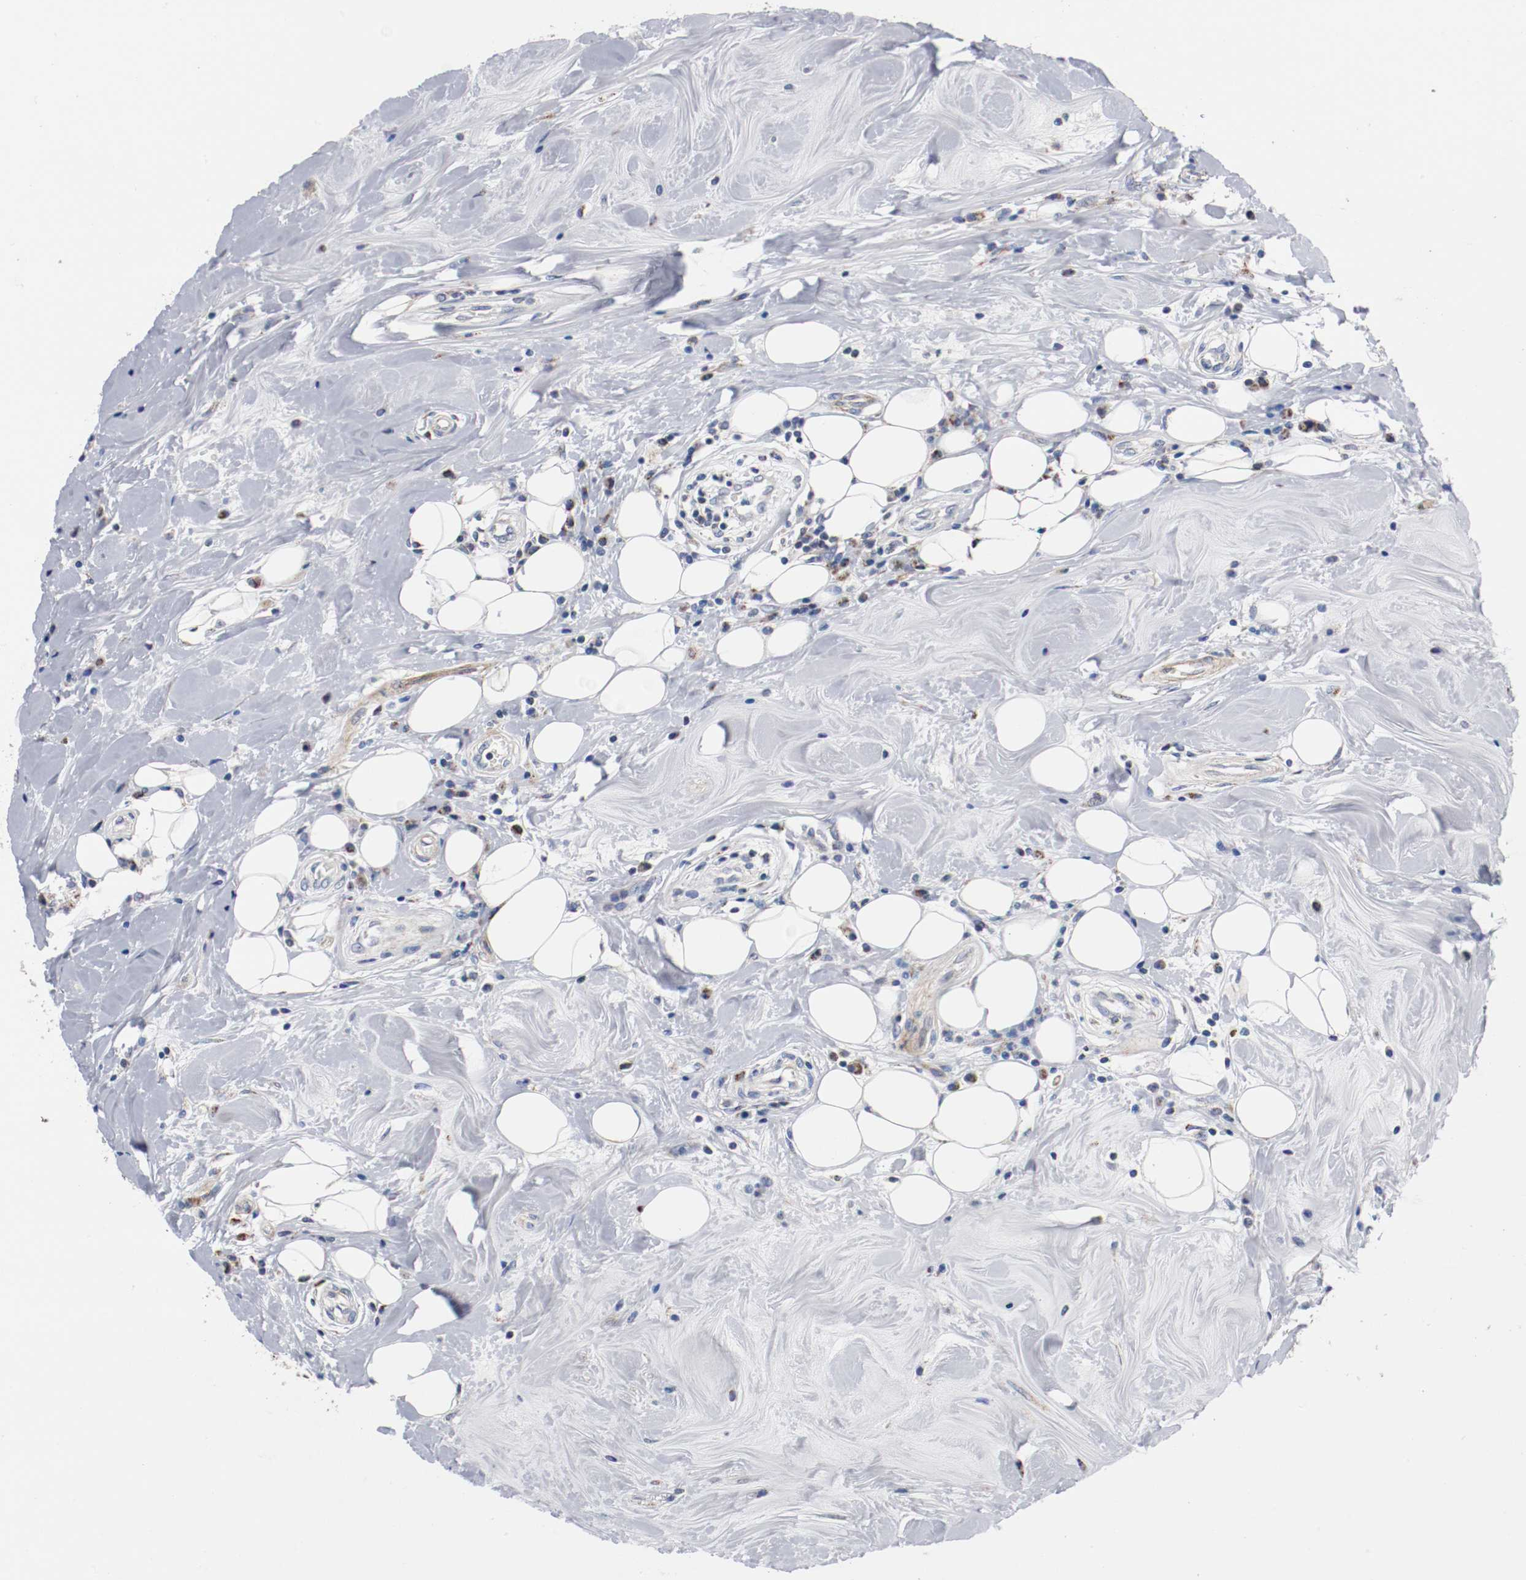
{"staining": {"intensity": "weak", "quantity": ">75%", "location": "cytoplasmic/membranous"}, "tissue": "breast cancer", "cell_type": "Tumor cells", "image_type": "cancer", "snomed": [{"axis": "morphology", "description": "Duct carcinoma"}, {"axis": "topography", "description": "Breast"}], "caption": "DAB immunohistochemical staining of breast intraductal carcinoma demonstrates weak cytoplasmic/membranous protein expression in about >75% of tumor cells.", "gene": "TUBD1", "patient": {"sex": "female", "age": 27}}